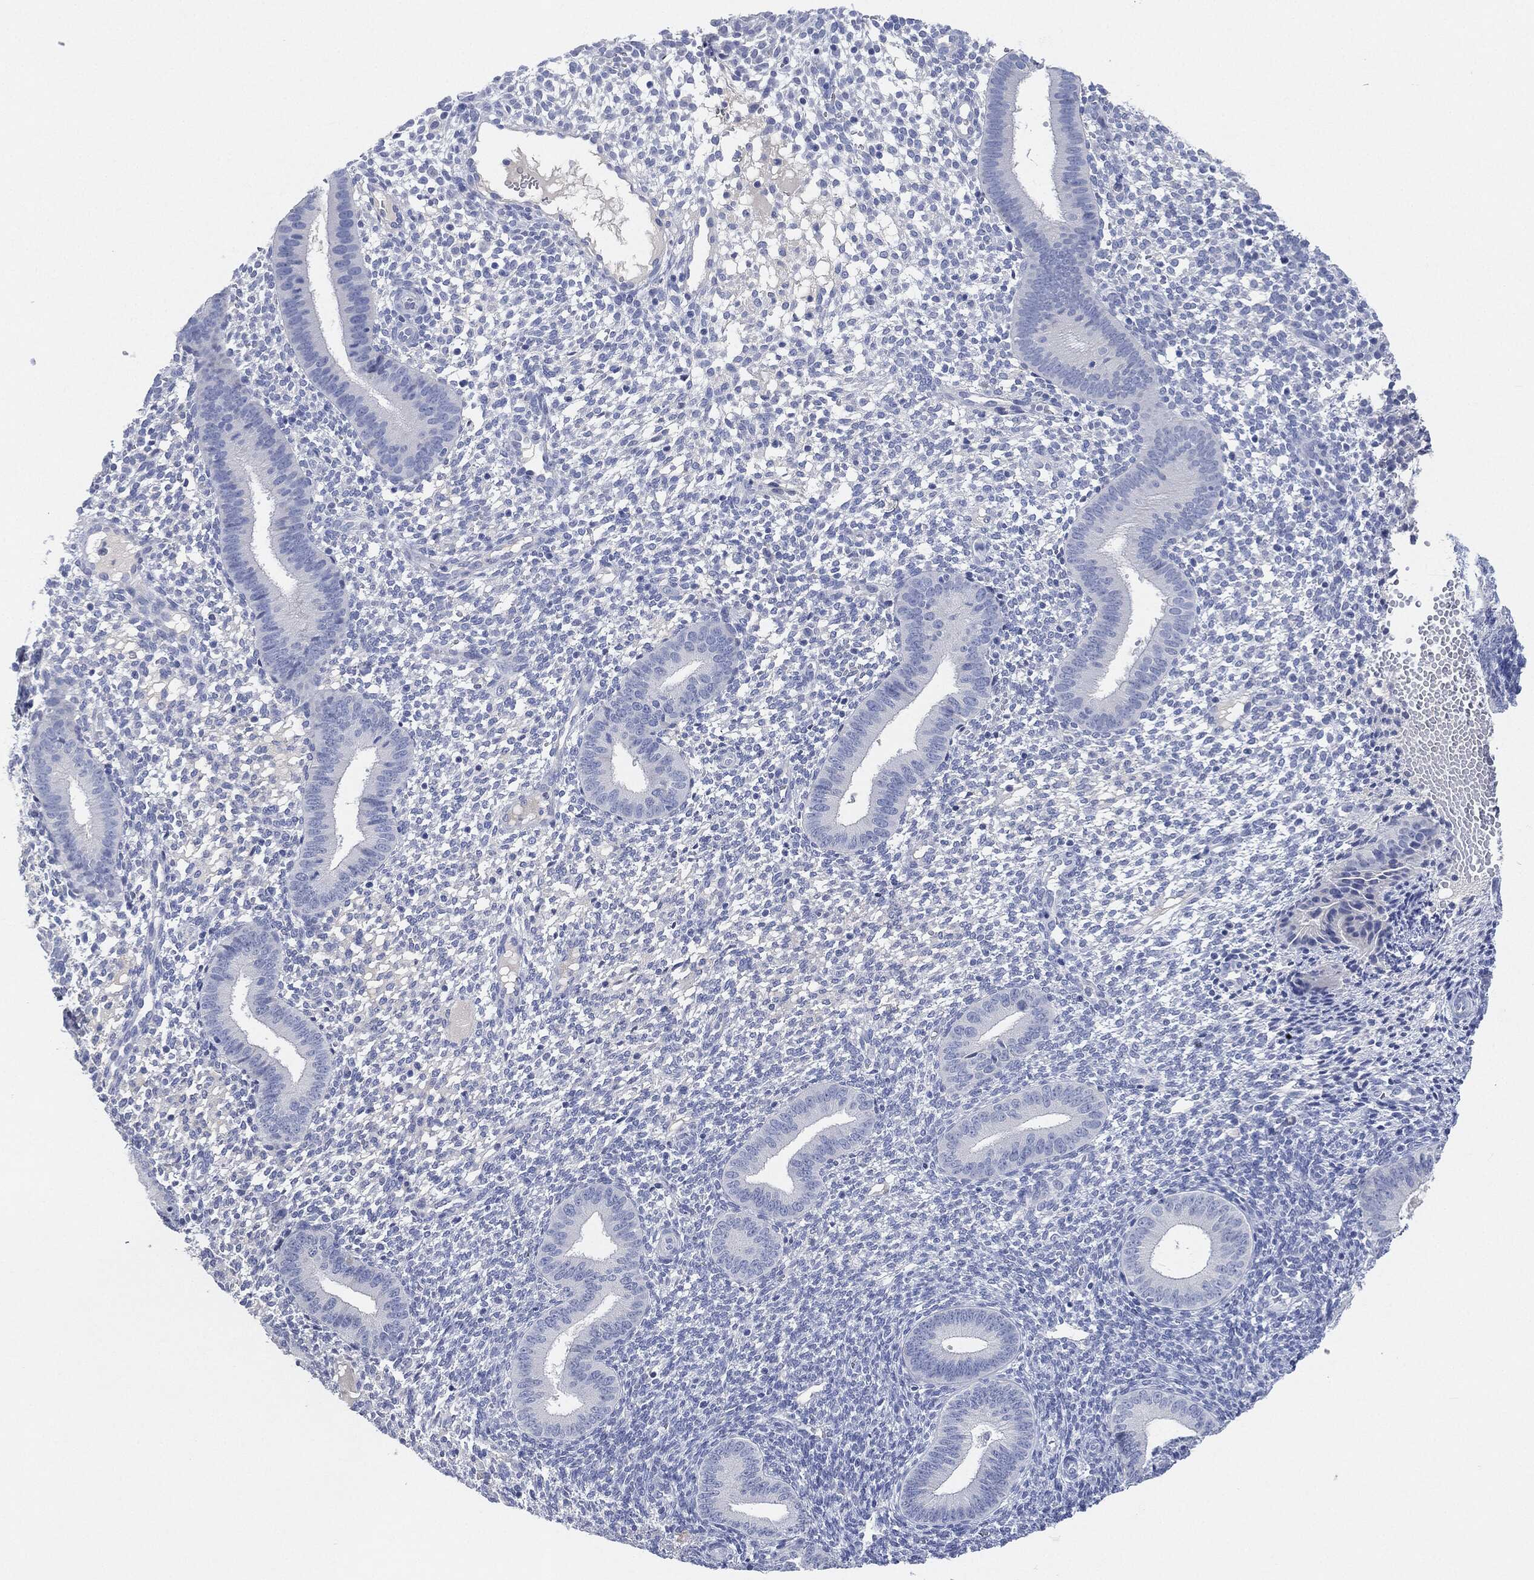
{"staining": {"intensity": "negative", "quantity": "none", "location": "none"}, "tissue": "endometrium", "cell_type": "Cells in endometrial stroma", "image_type": "normal", "snomed": [{"axis": "morphology", "description": "Normal tissue, NOS"}, {"axis": "topography", "description": "Endometrium"}], "caption": "Immunohistochemistry (IHC) of normal endometrium exhibits no staining in cells in endometrial stroma. (Brightfield microscopy of DAB immunohistochemistry at high magnification).", "gene": "AFP", "patient": {"sex": "female", "age": 40}}